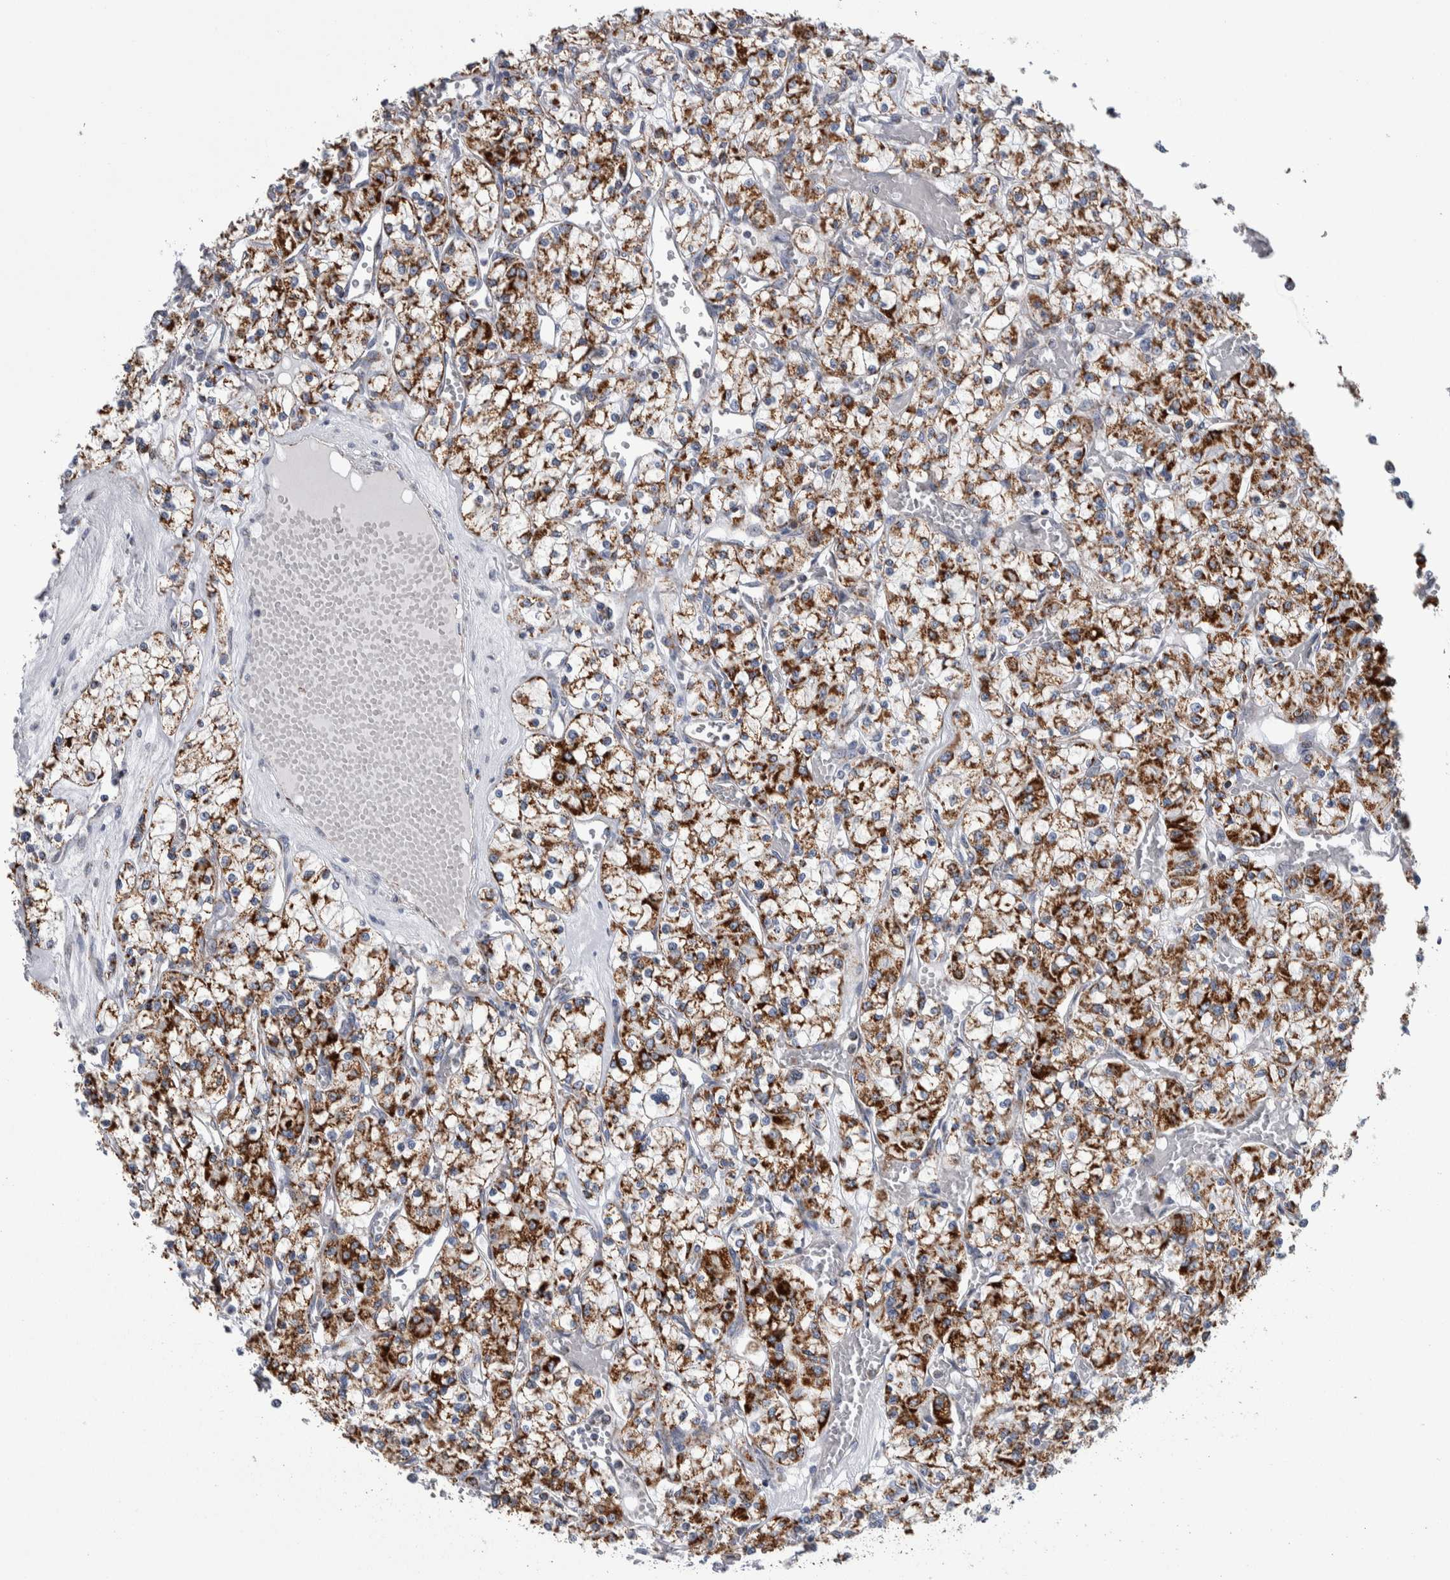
{"staining": {"intensity": "strong", "quantity": ">75%", "location": "cytoplasmic/membranous"}, "tissue": "renal cancer", "cell_type": "Tumor cells", "image_type": "cancer", "snomed": [{"axis": "morphology", "description": "Adenocarcinoma, NOS"}, {"axis": "topography", "description": "Kidney"}], "caption": "Renal cancer (adenocarcinoma) stained for a protein exhibits strong cytoplasmic/membranous positivity in tumor cells.", "gene": "ETFA", "patient": {"sex": "female", "age": 59}}